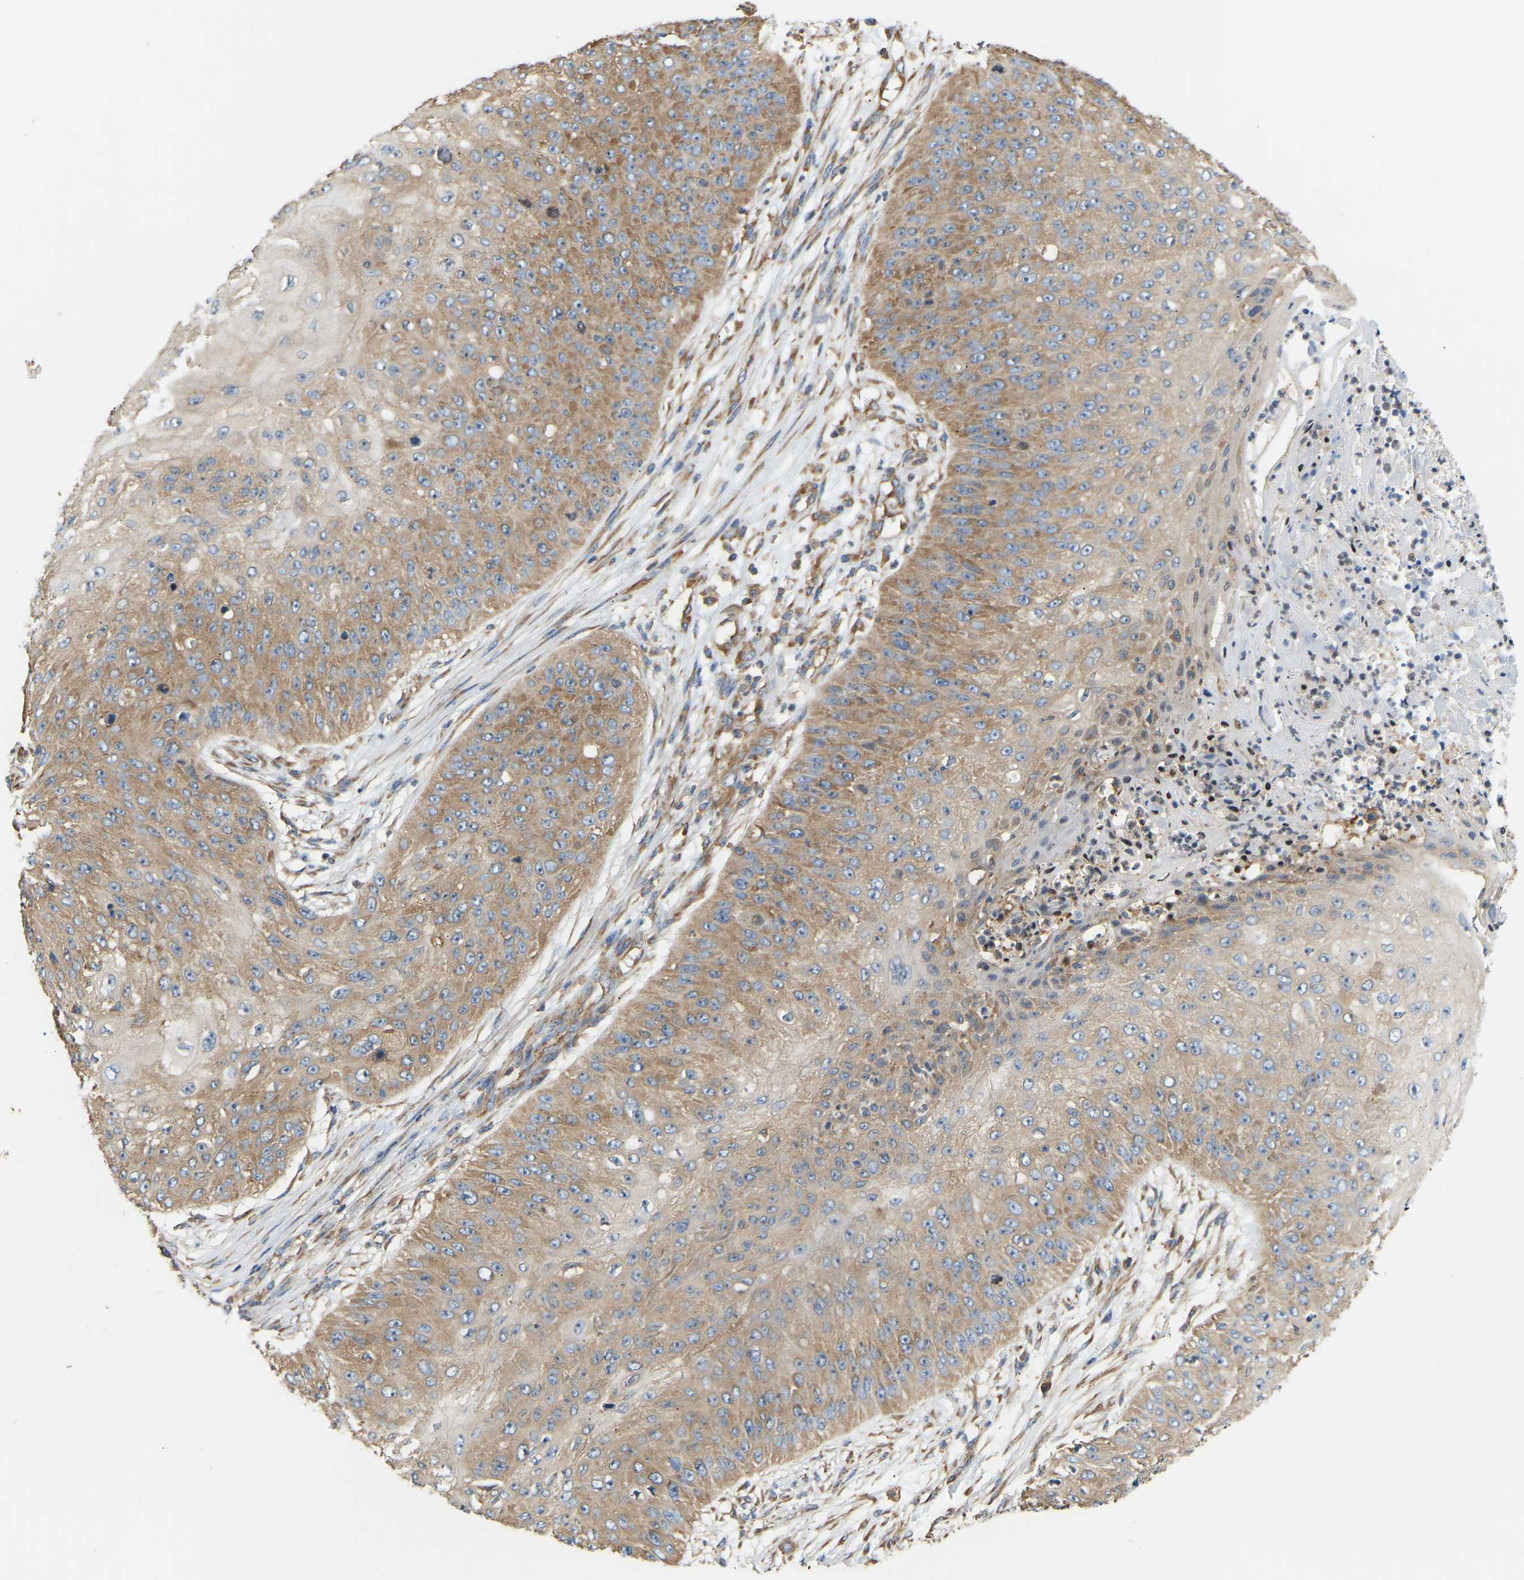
{"staining": {"intensity": "moderate", "quantity": ">75%", "location": "cytoplasmic/membranous"}, "tissue": "skin cancer", "cell_type": "Tumor cells", "image_type": "cancer", "snomed": [{"axis": "morphology", "description": "Squamous cell carcinoma, NOS"}, {"axis": "topography", "description": "Skin"}], "caption": "This is a histology image of immunohistochemistry (IHC) staining of skin cancer (squamous cell carcinoma), which shows moderate positivity in the cytoplasmic/membranous of tumor cells.", "gene": "RPS6KB2", "patient": {"sex": "female", "age": 80}}